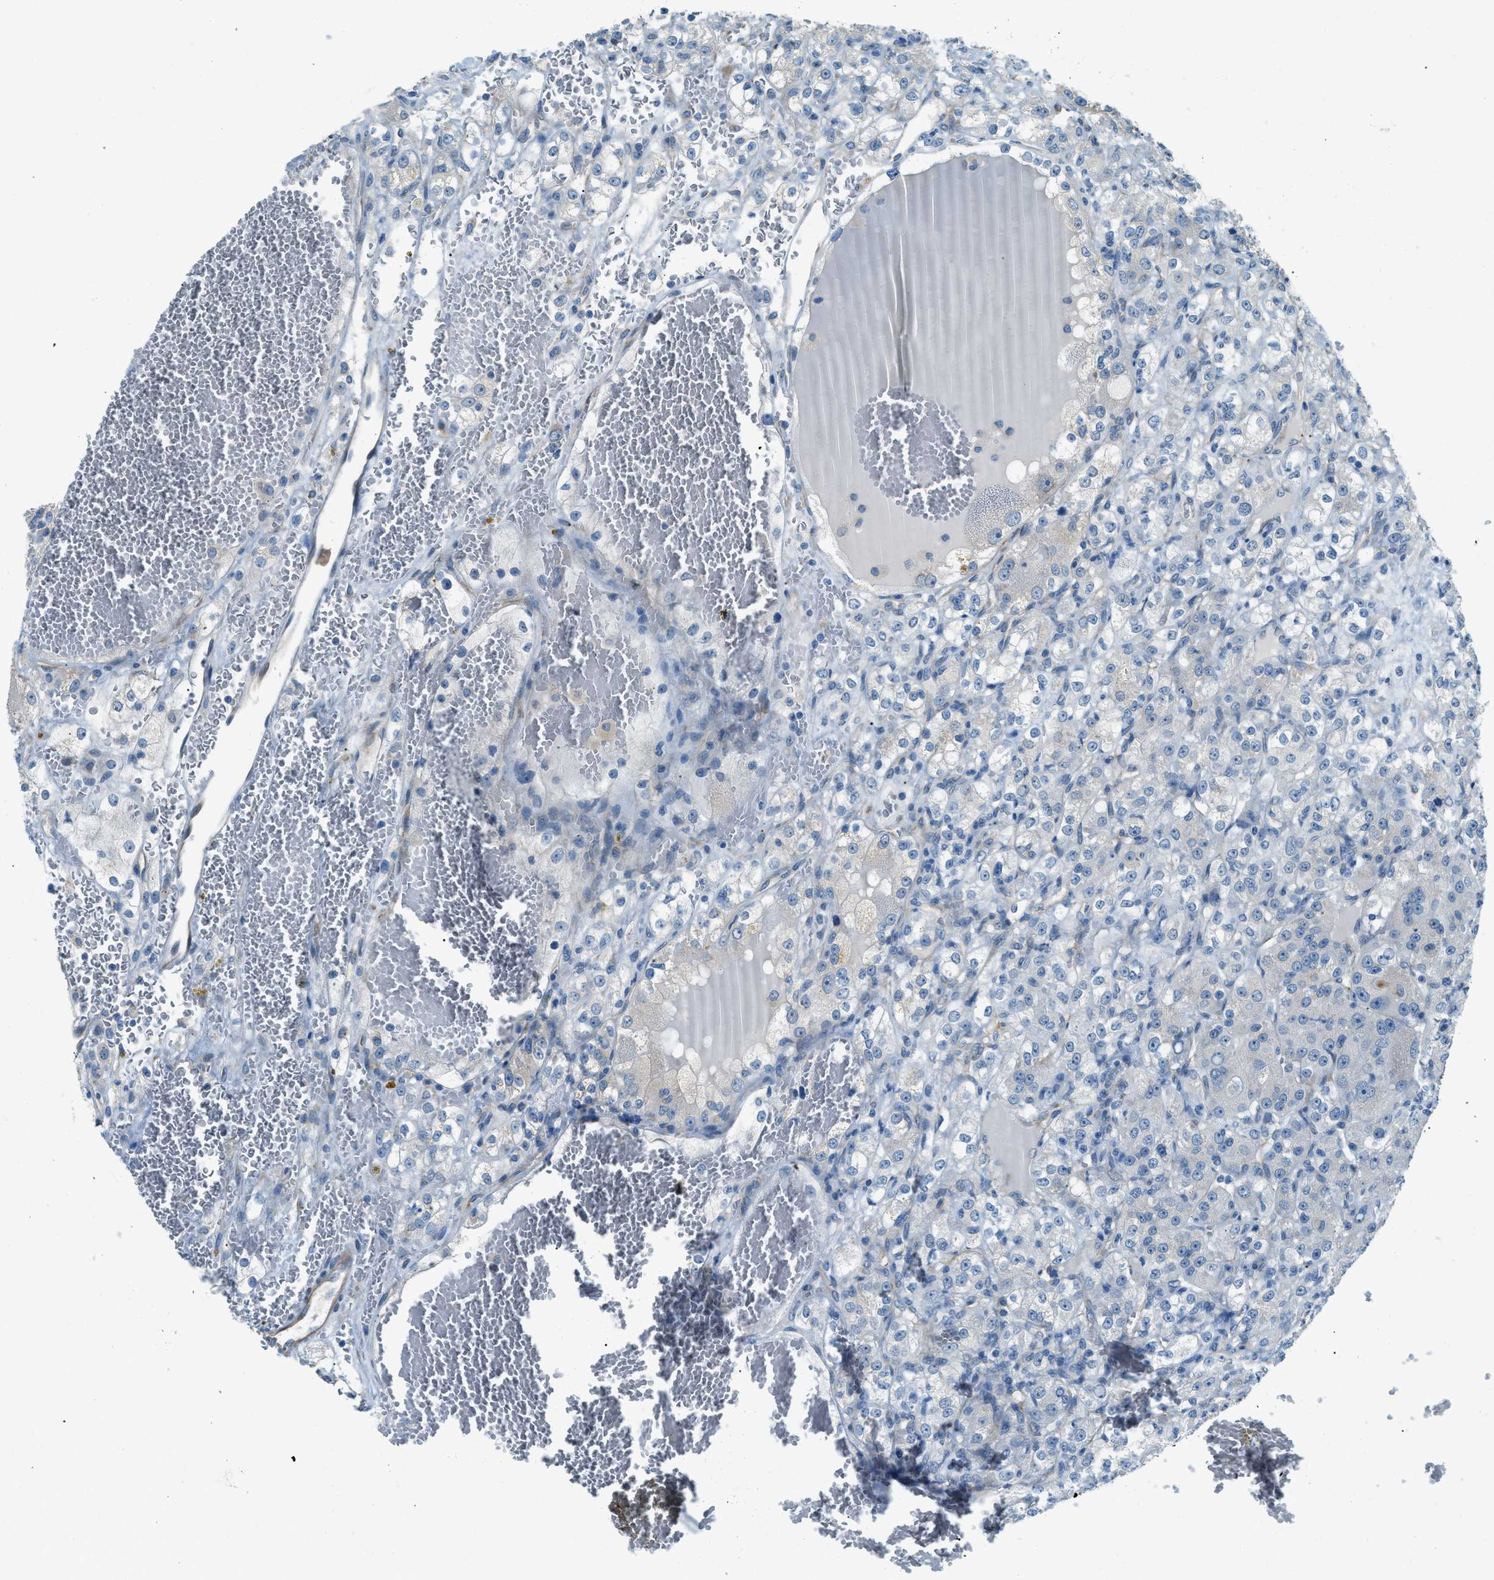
{"staining": {"intensity": "negative", "quantity": "none", "location": "none"}, "tissue": "renal cancer", "cell_type": "Tumor cells", "image_type": "cancer", "snomed": [{"axis": "morphology", "description": "Normal tissue, NOS"}, {"axis": "morphology", "description": "Adenocarcinoma, NOS"}, {"axis": "topography", "description": "Kidney"}], "caption": "High magnification brightfield microscopy of renal adenocarcinoma stained with DAB (brown) and counterstained with hematoxylin (blue): tumor cells show no significant expression.", "gene": "ZNF367", "patient": {"sex": "male", "age": 61}}